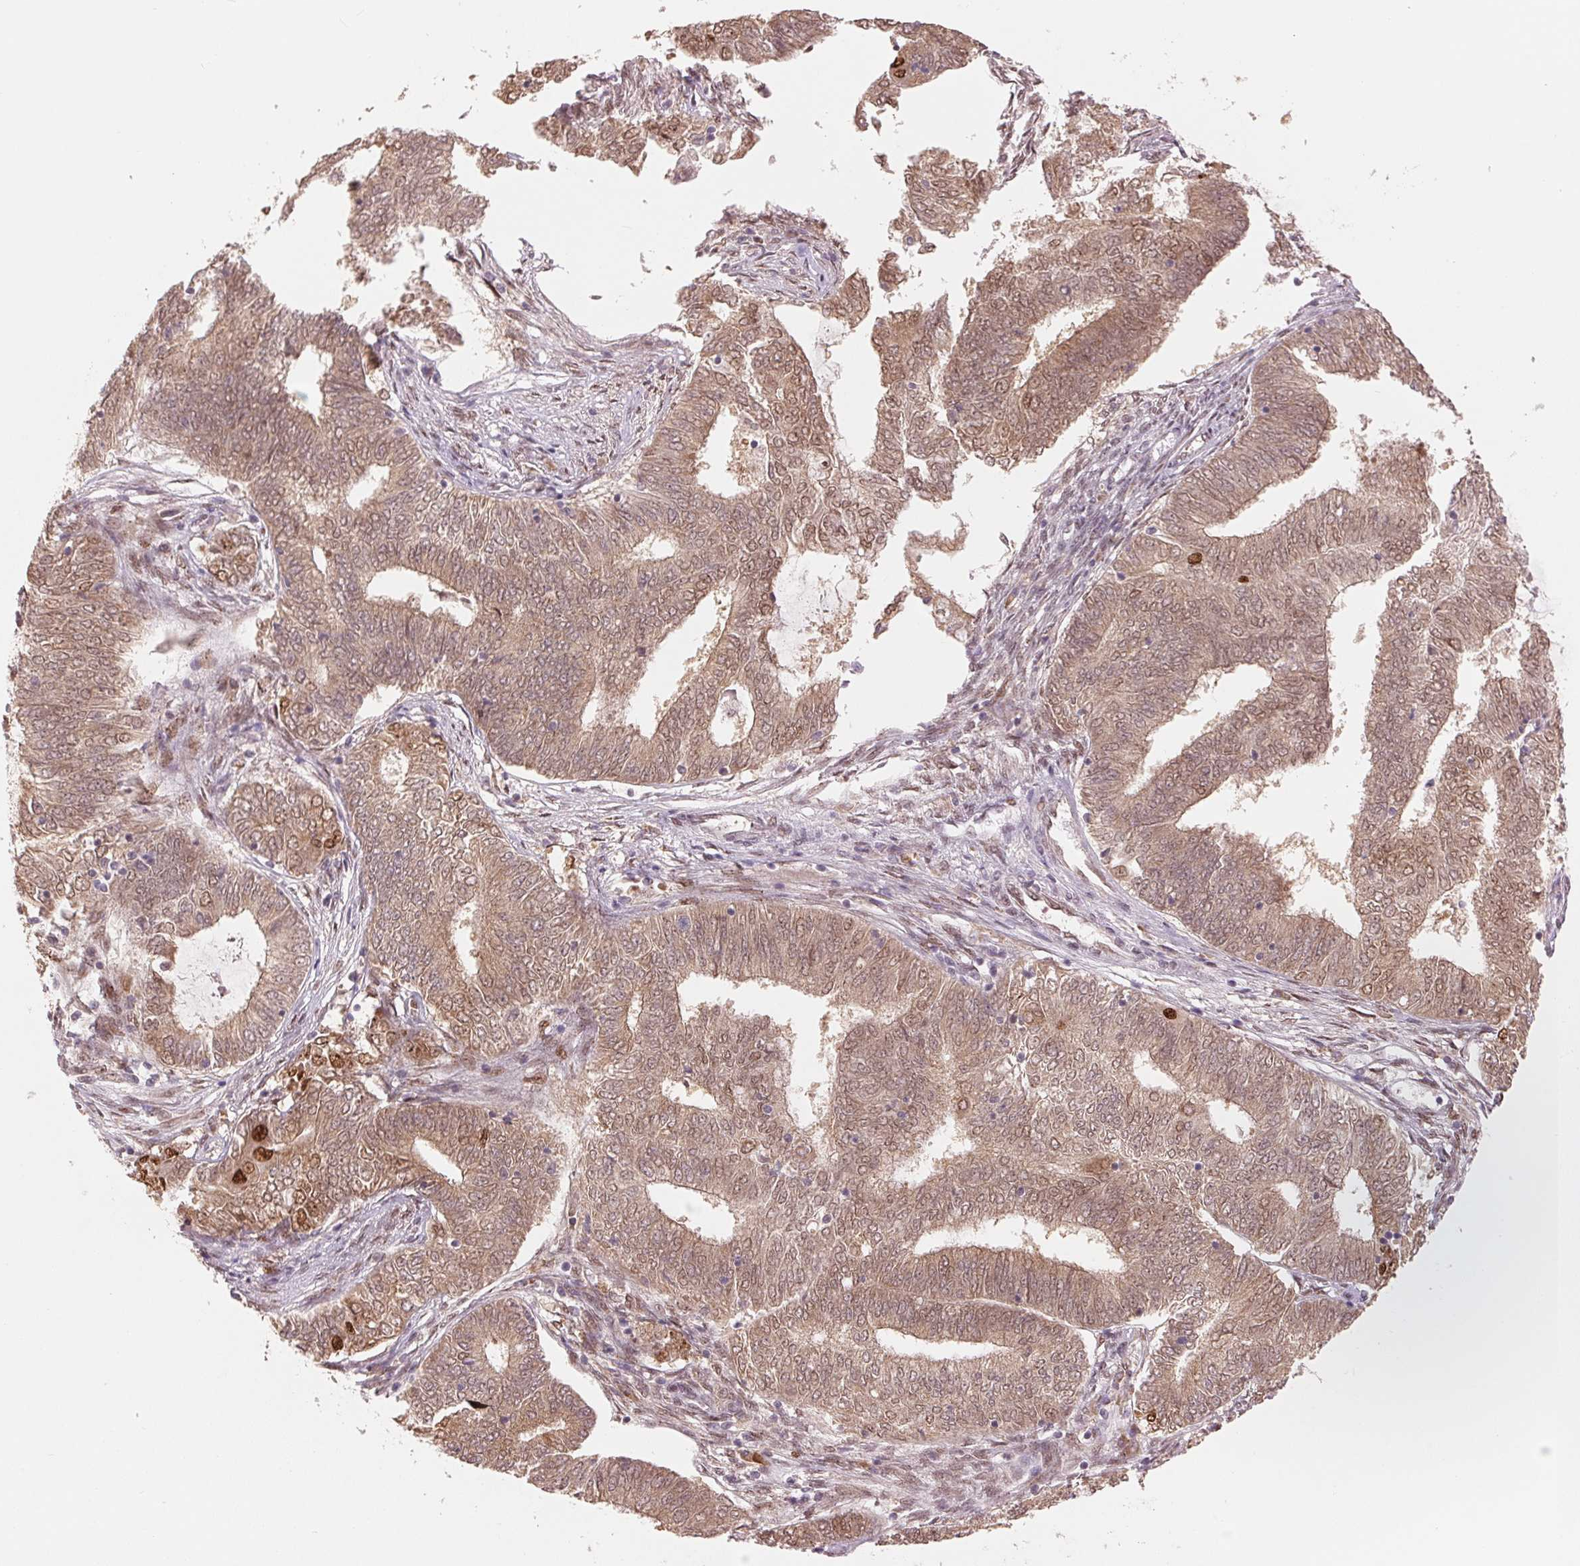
{"staining": {"intensity": "moderate", "quantity": ">75%", "location": "cytoplasmic/membranous,nuclear"}, "tissue": "endometrial cancer", "cell_type": "Tumor cells", "image_type": "cancer", "snomed": [{"axis": "morphology", "description": "Adenocarcinoma, NOS"}, {"axis": "topography", "description": "Endometrium"}], "caption": "The immunohistochemical stain highlights moderate cytoplasmic/membranous and nuclear positivity in tumor cells of adenocarcinoma (endometrial) tissue. Ihc stains the protein of interest in brown and the nuclei are stained blue.", "gene": "ERI3", "patient": {"sex": "female", "age": 62}}